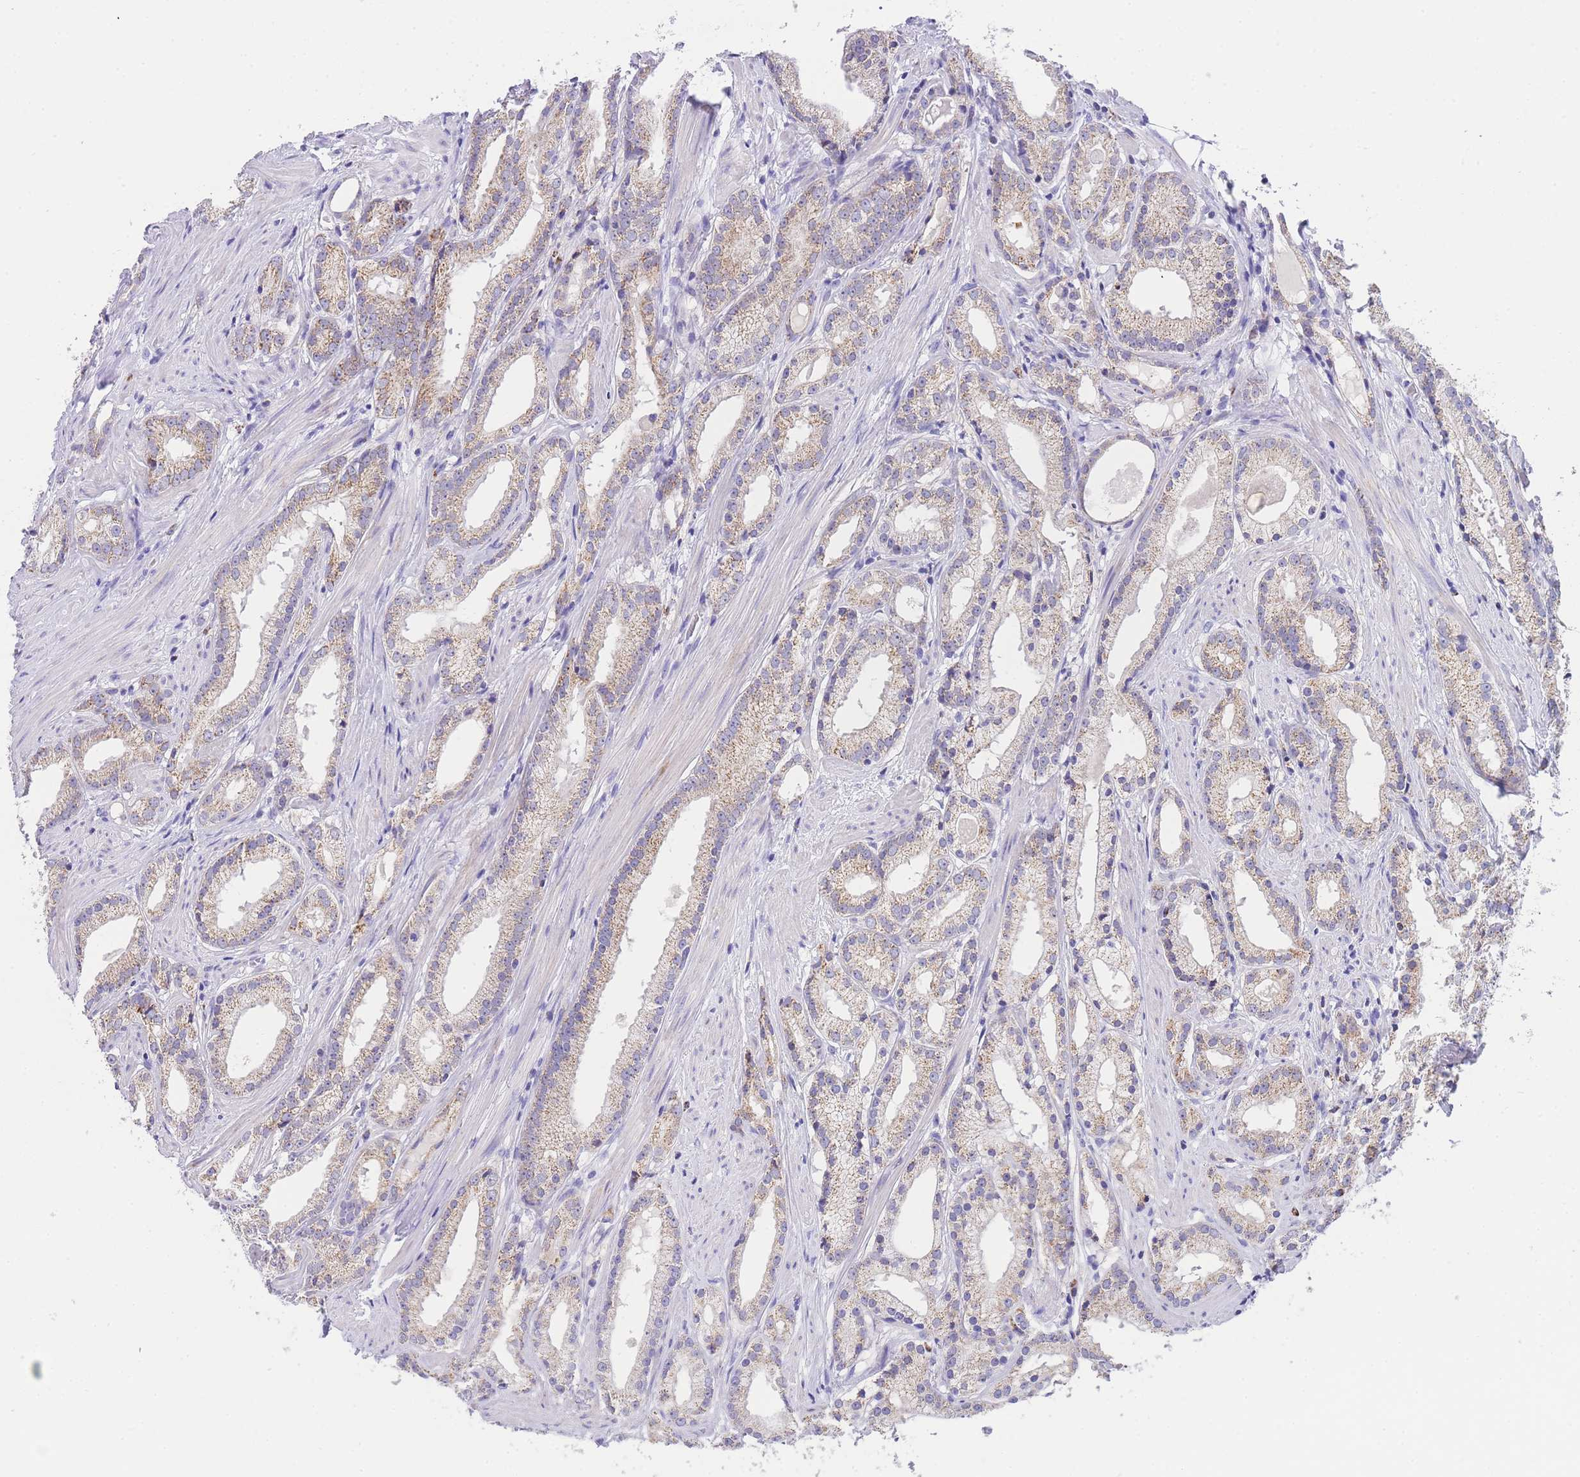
{"staining": {"intensity": "weak", "quantity": "25%-75%", "location": "cytoplasmic/membranous"}, "tissue": "prostate cancer", "cell_type": "Tumor cells", "image_type": "cancer", "snomed": [{"axis": "morphology", "description": "Adenocarcinoma, Low grade"}, {"axis": "topography", "description": "Prostate"}], "caption": "Human prostate cancer stained with a protein marker demonstrates weak staining in tumor cells.", "gene": "NKD2", "patient": {"sex": "male", "age": 57}}